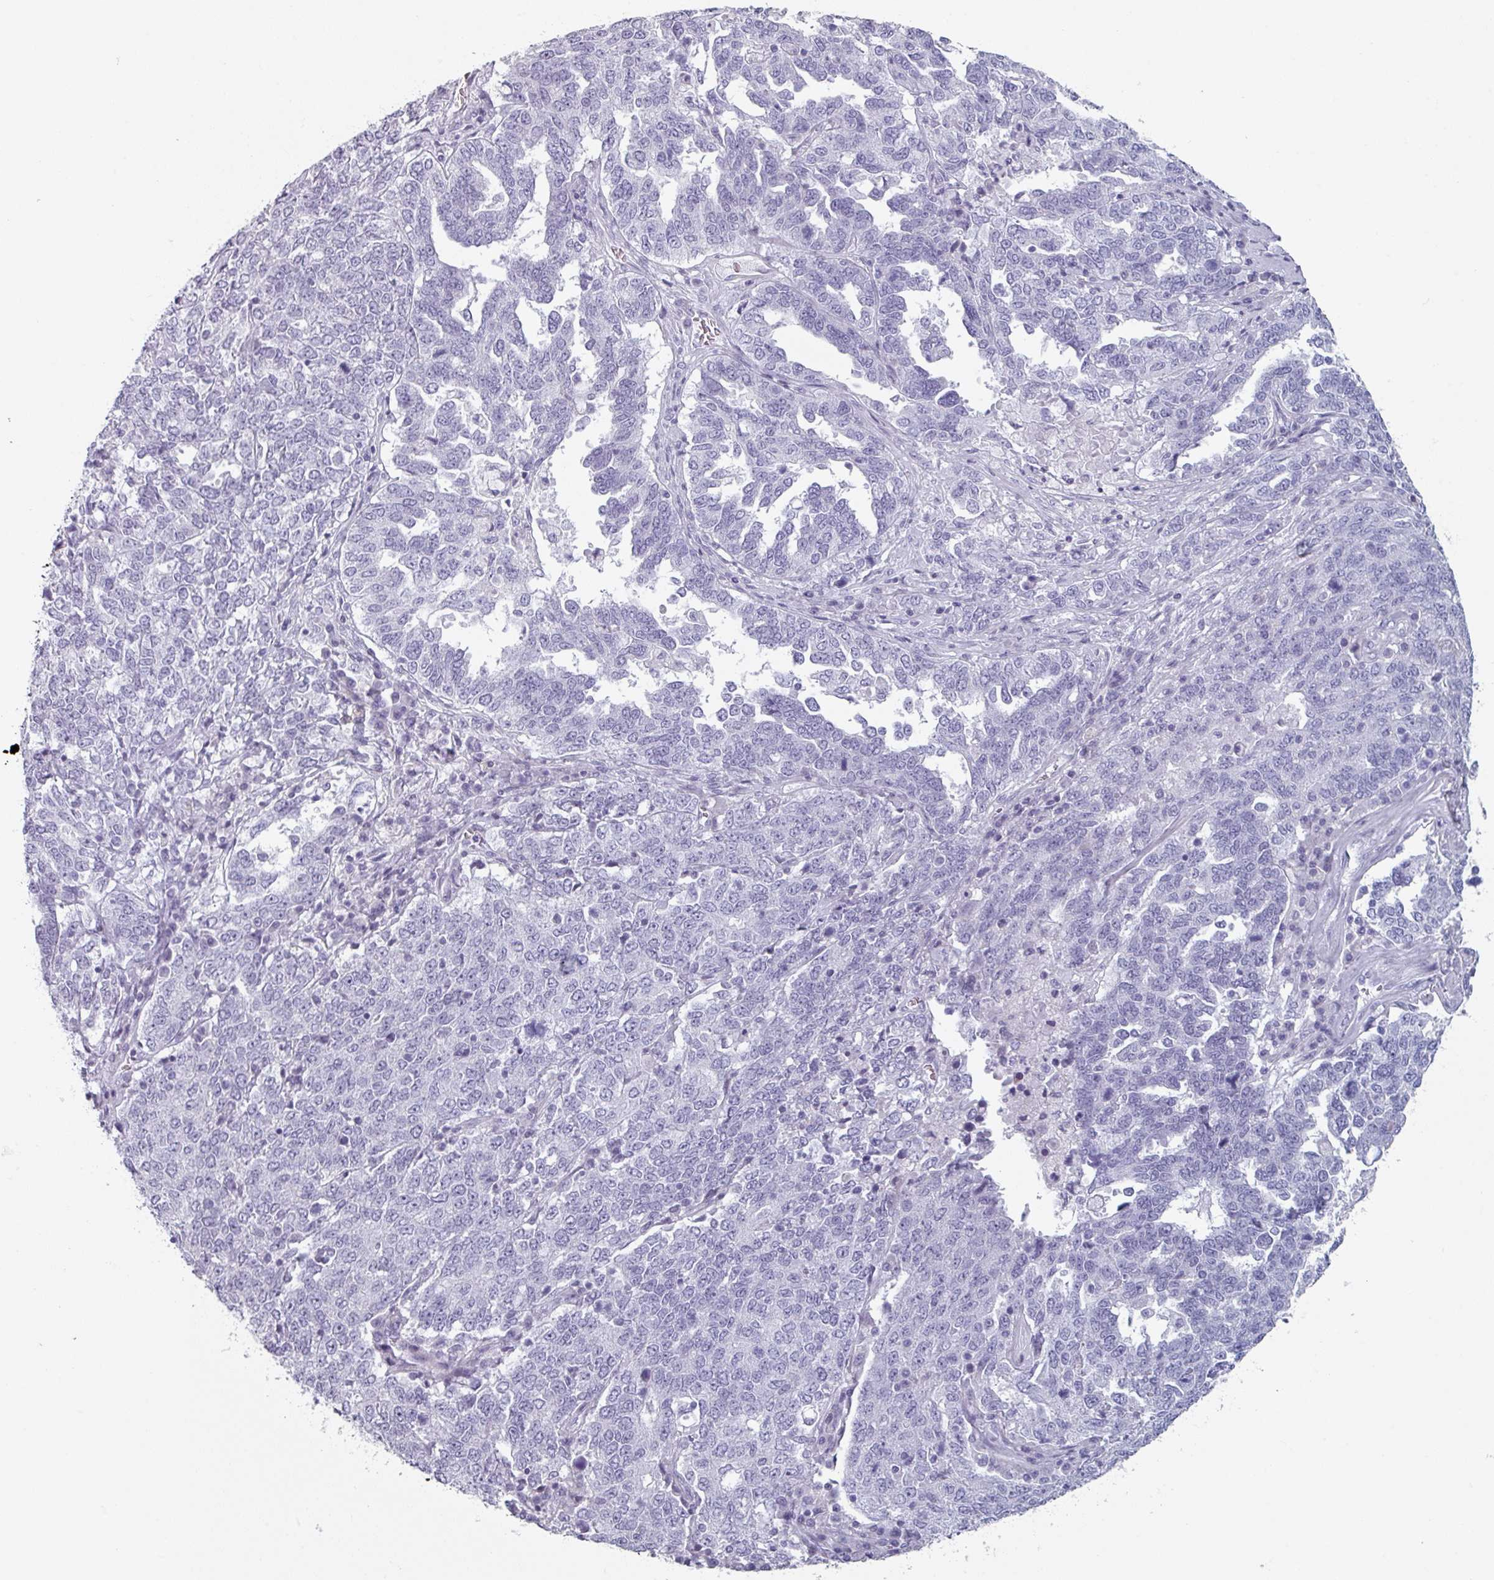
{"staining": {"intensity": "negative", "quantity": "none", "location": "none"}, "tissue": "ovarian cancer", "cell_type": "Tumor cells", "image_type": "cancer", "snomed": [{"axis": "morphology", "description": "Carcinoma, endometroid"}, {"axis": "topography", "description": "Ovary"}], "caption": "DAB (3,3'-diaminobenzidine) immunohistochemical staining of human ovarian endometroid carcinoma demonstrates no significant staining in tumor cells. (DAB immunohistochemistry visualized using brightfield microscopy, high magnification).", "gene": "SLC35G2", "patient": {"sex": "female", "age": 62}}